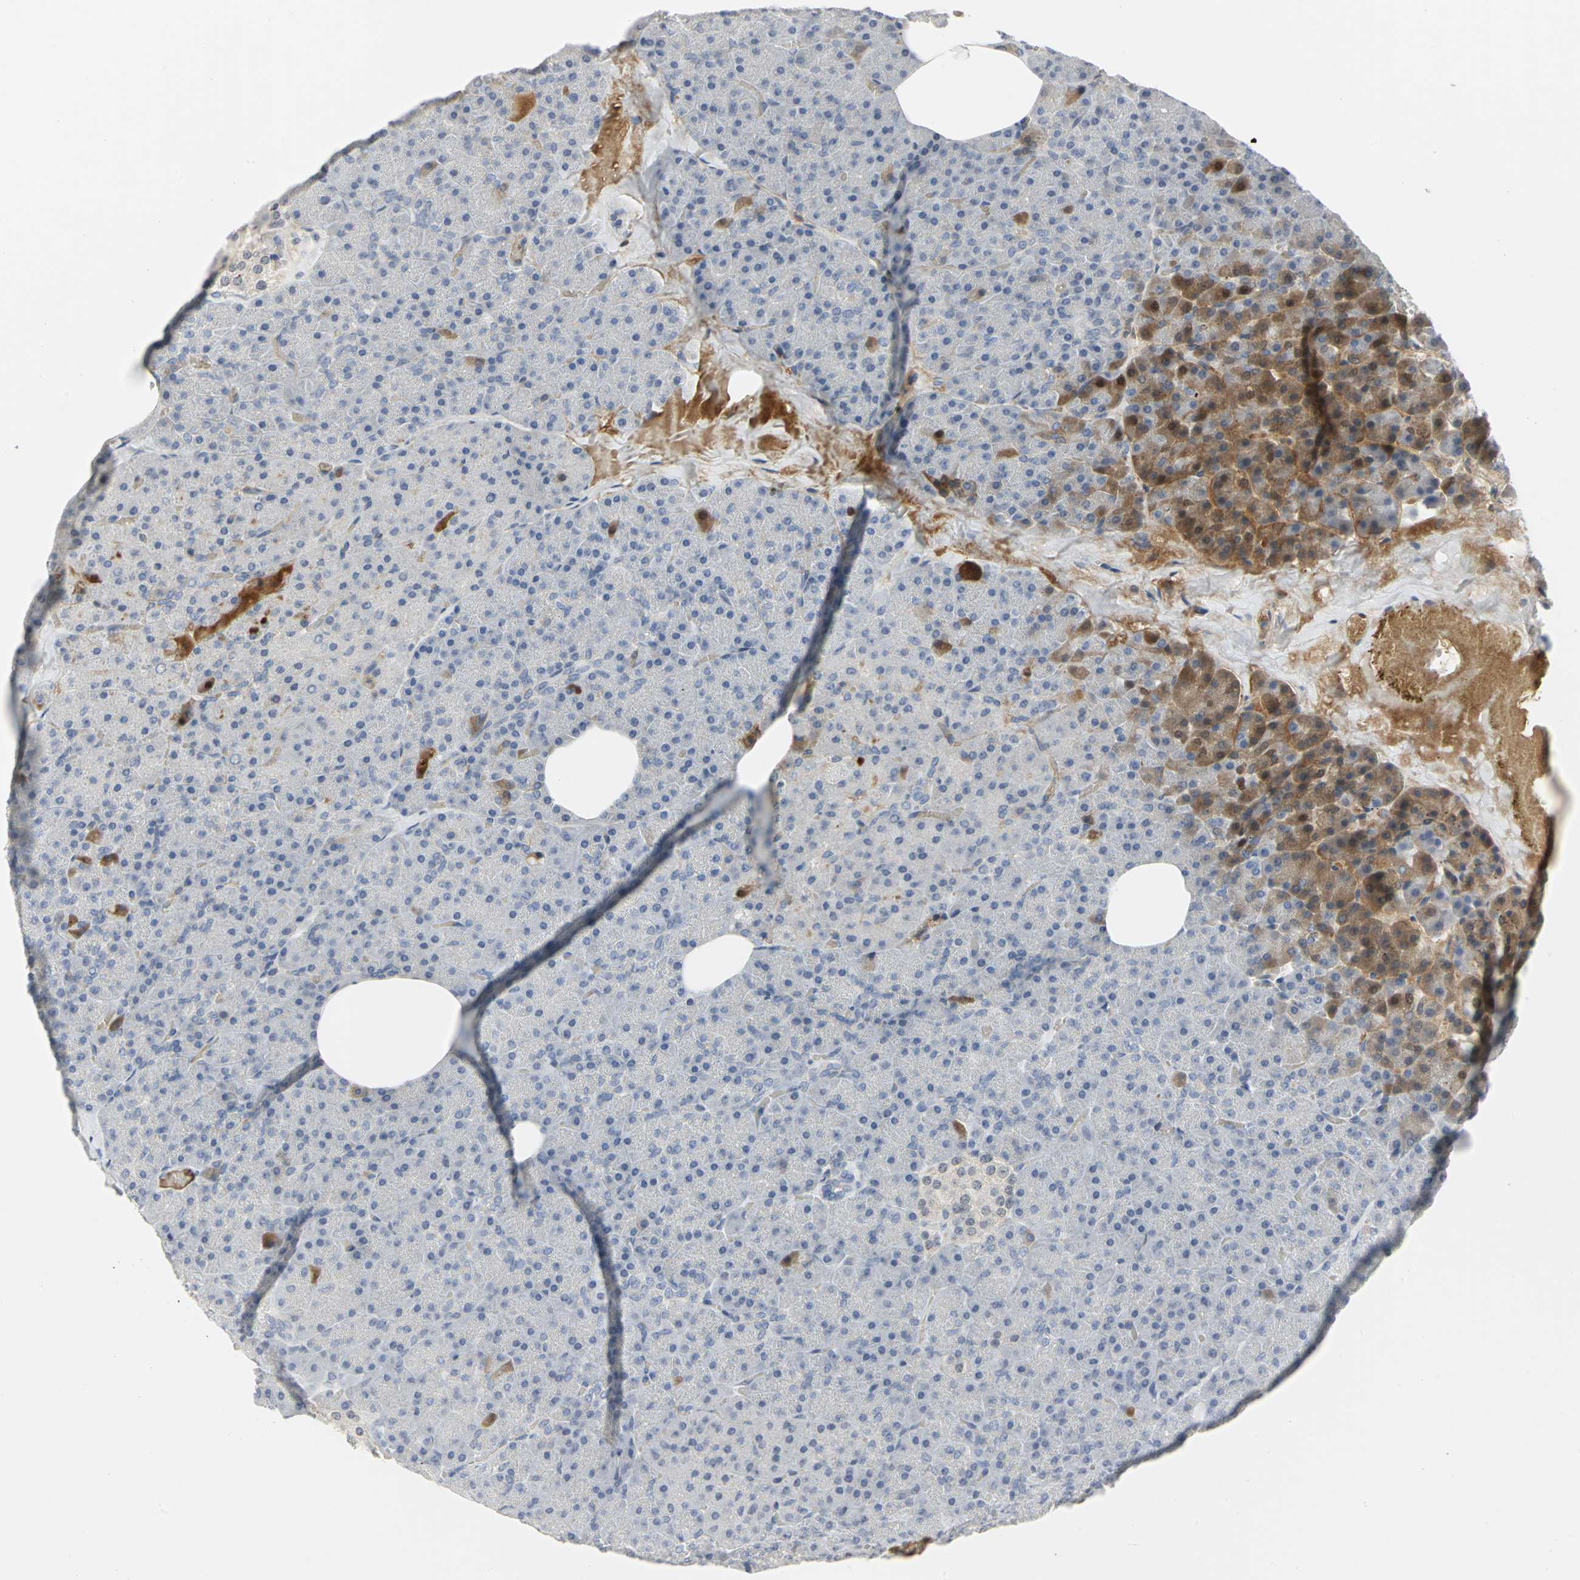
{"staining": {"intensity": "negative", "quantity": "none", "location": "none"}, "tissue": "pancreas", "cell_type": "Exocrine glandular cells", "image_type": "normal", "snomed": [{"axis": "morphology", "description": "Normal tissue, NOS"}, {"axis": "topography", "description": "Pancreas"}], "caption": "A photomicrograph of human pancreas is negative for staining in exocrine glandular cells.", "gene": "ZIC1", "patient": {"sex": "female", "age": 35}}